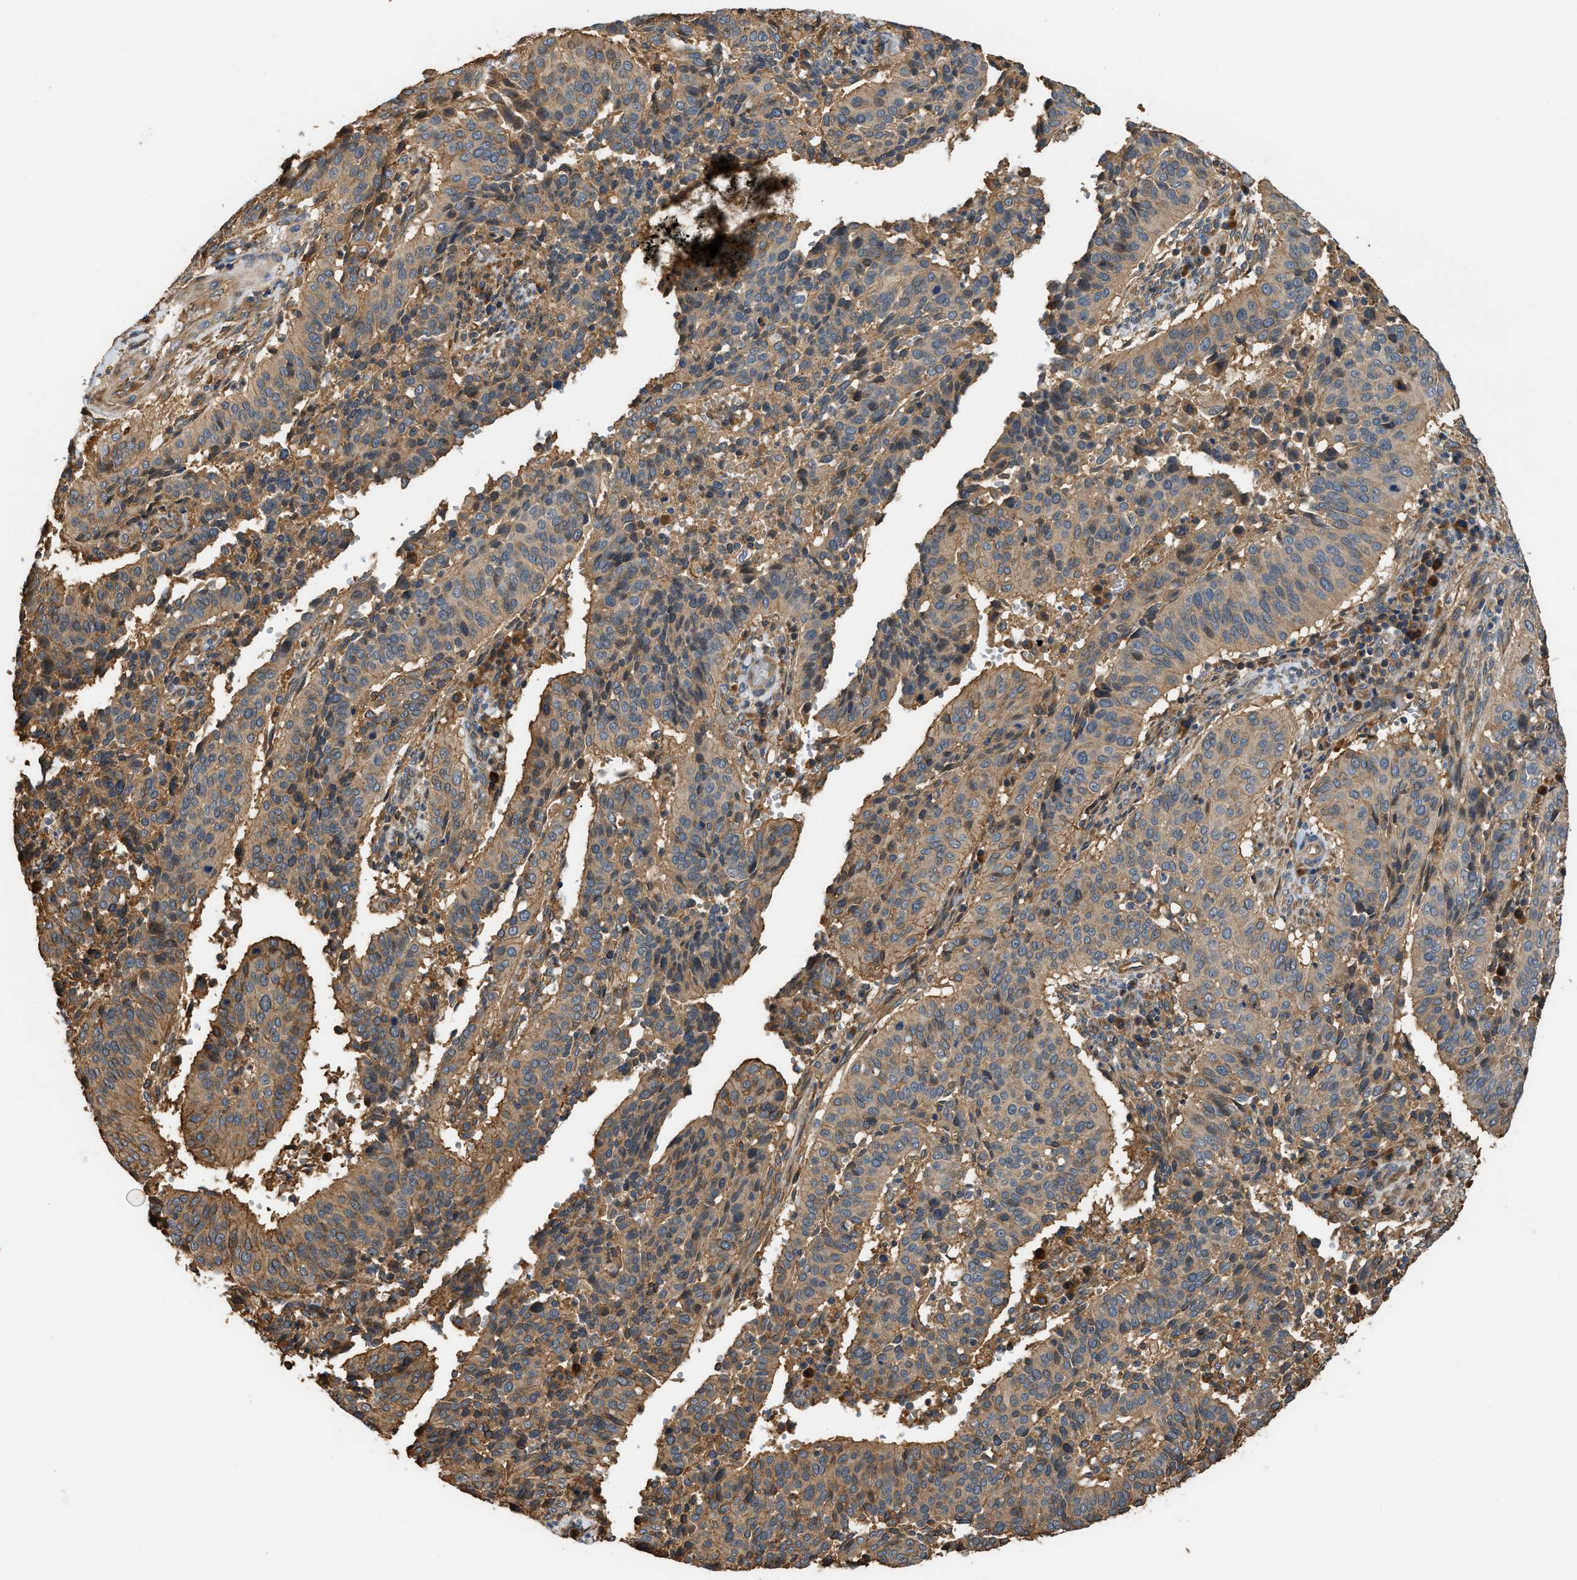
{"staining": {"intensity": "moderate", "quantity": ">75%", "location": "cytoplasmic/membranous"}, "tissue": "cervical cancer", "cell_type": "Tumor cells", "image_type": "cancer", "snomed": [{"axis": "morphology", "description": "Normal tissue, NOS"}, {"axis": "morphology", "description": "Squamous cell carcinoma, NOS"}, {"axis": "topography", "description": "Cervix"}], "caption": "High-power microscopy captured an immunohistochemistry (IHC) image of cervical cancer (squamous cell carcinoma), revealing moderate cytoplasmic/membranous staining in approximately >75% of tumor cells.", "gene": "DDHD2", "patient": {"sex": "female", "age": 39}}